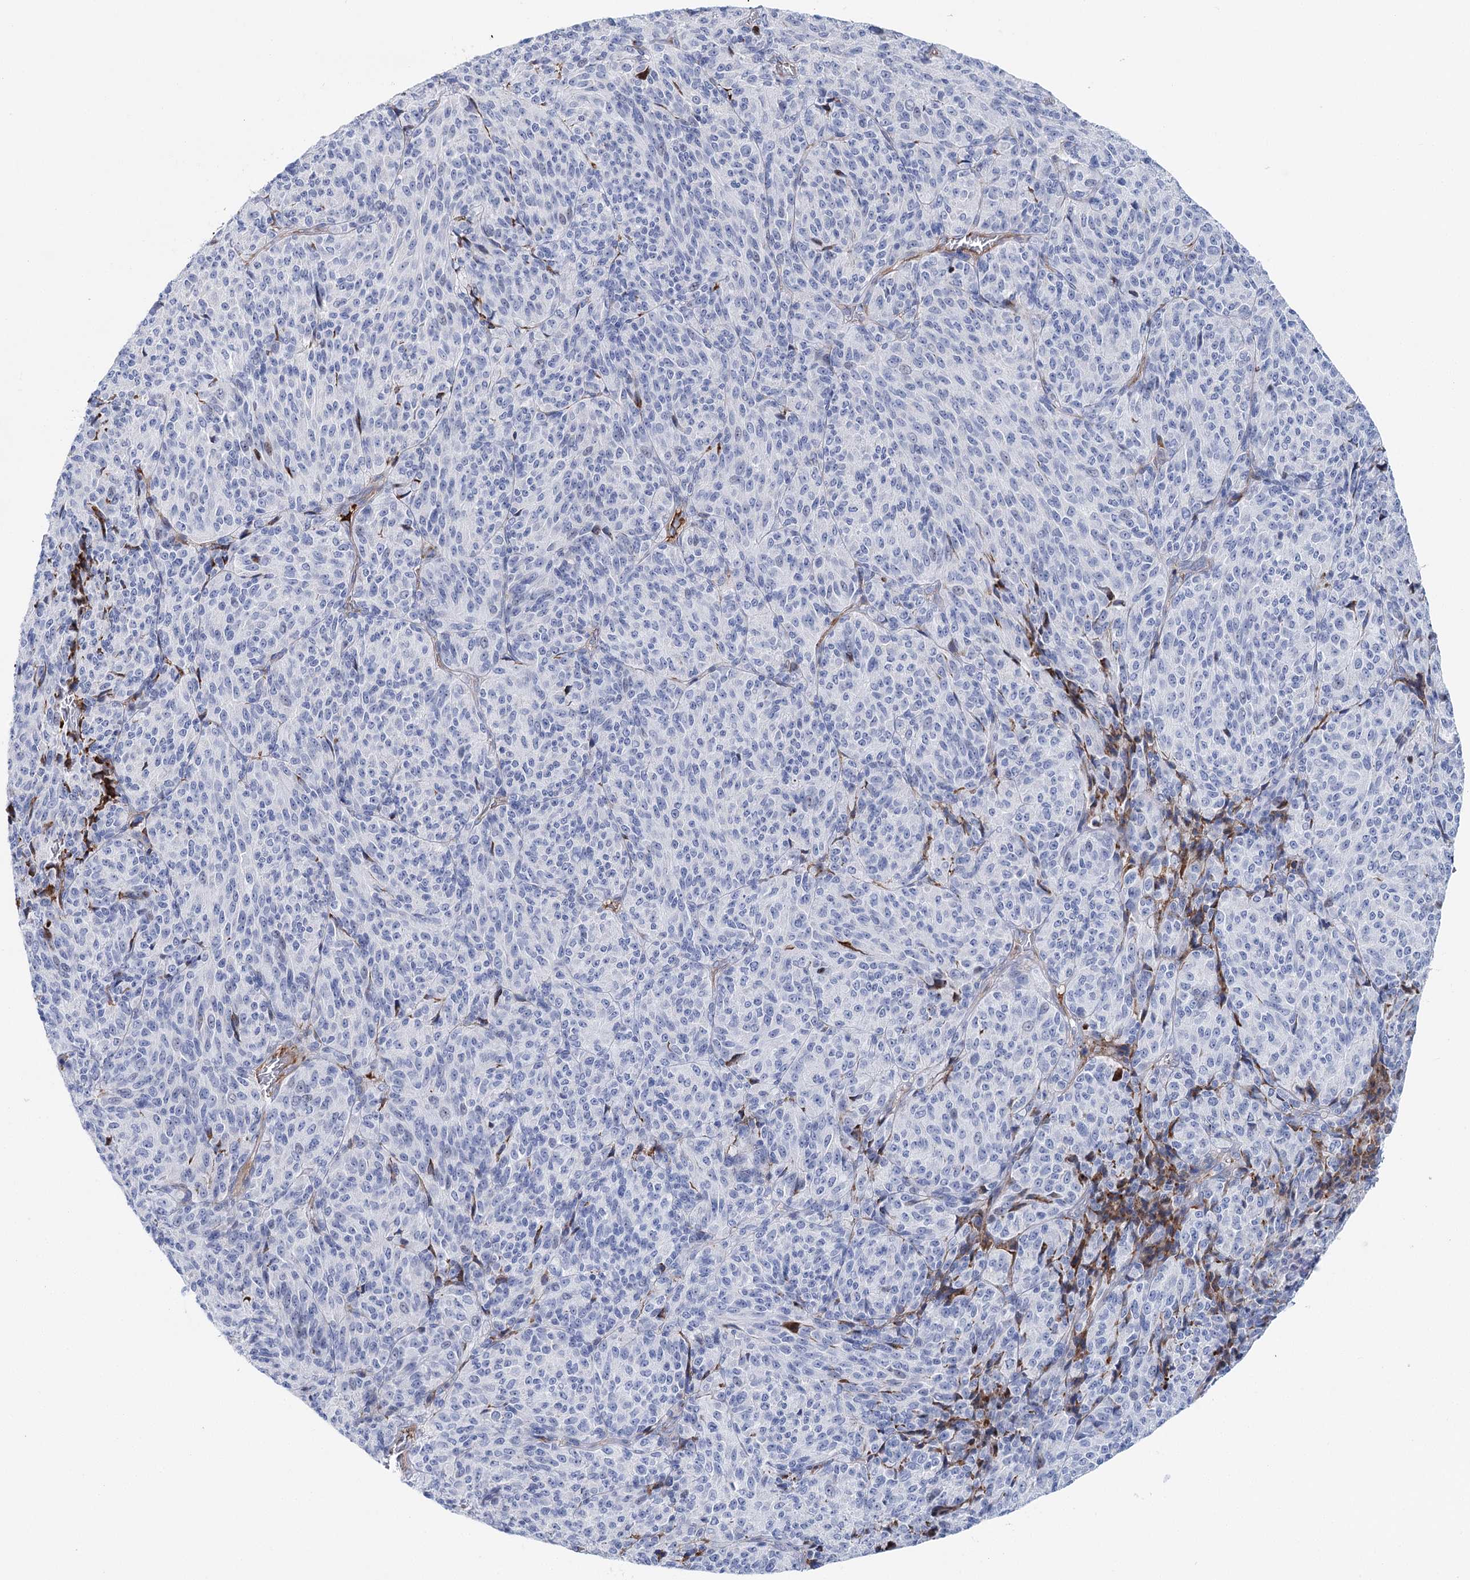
{"staining": {"intensity": "negative", "quantity": "none", "location": "none"}, "tissue": "melanoma", "cell_type": "Tumor cells", "image_type": "cancer", "snomed": [{"axis": "morphology", "description": "Malignant melanoma, Metastatic site"}, {"axis": "topography", "description": "Brain"}], "caption": "Tumor cells show no significant staining in melanoma.", "gene": "ANKRD23", "patient": {"sex": "female", "age": 56}}